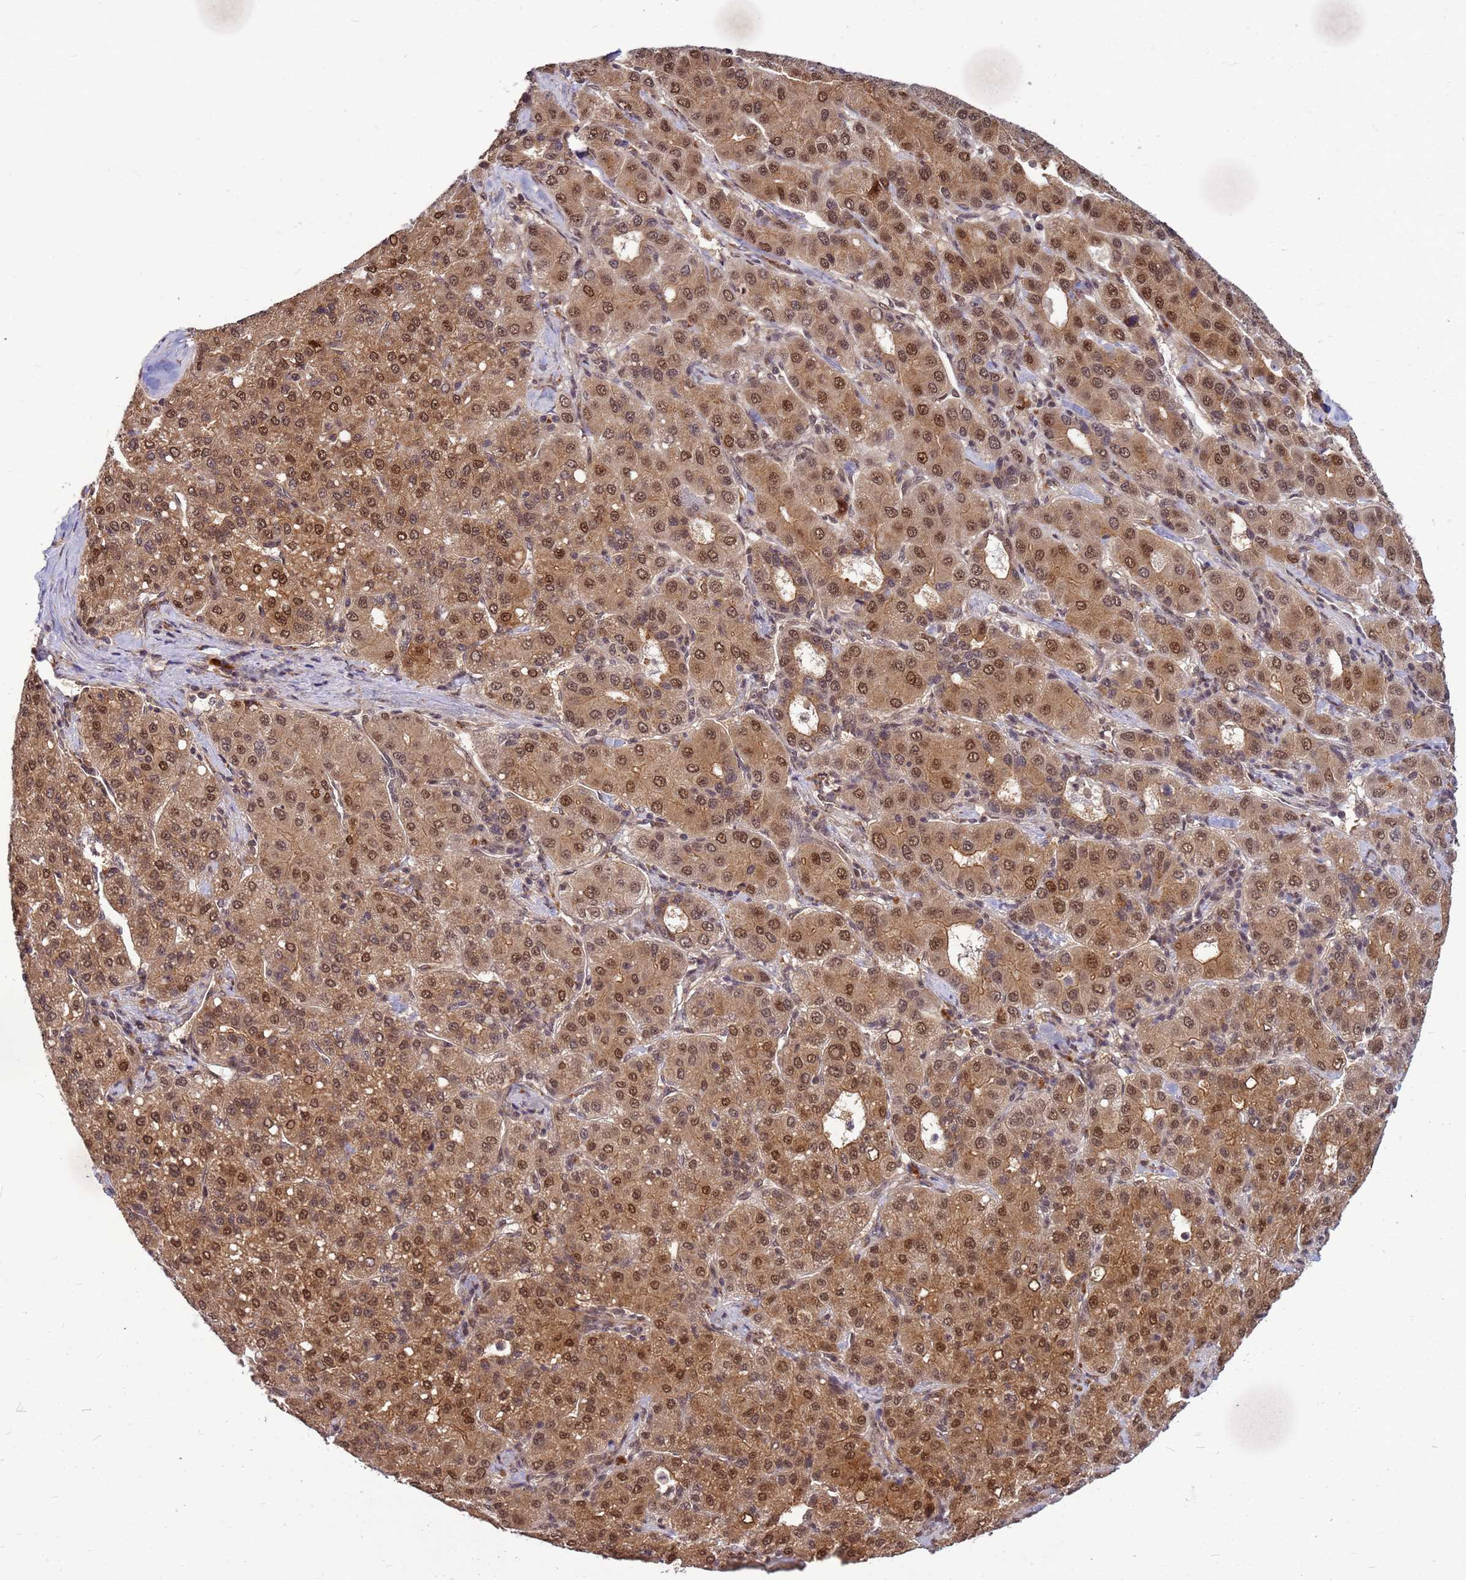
{"staining": {"intensity": "moderate", "quantity": ">75%", "location": "cytoplasmic/membranous,nuclear"}, "tissue": "liver cancer", "cell_type": "Tumor cells", "image_type": "cancer", "snomed": [{"axis": "morphology", "description": "Carcinoma, Hepatocellular, NOS"}, {"axis": "topography", "description": "Liver"}], "caption": "This is a photomicrograph of IHC staining of liver cancer (hepatocellular carcinoma), which shows moderate staining in the cytoplasmic/membranous and nuclear of tumor cells.", "gene": "NCBP2", "patient": {"sex": "male", "age": 65}}